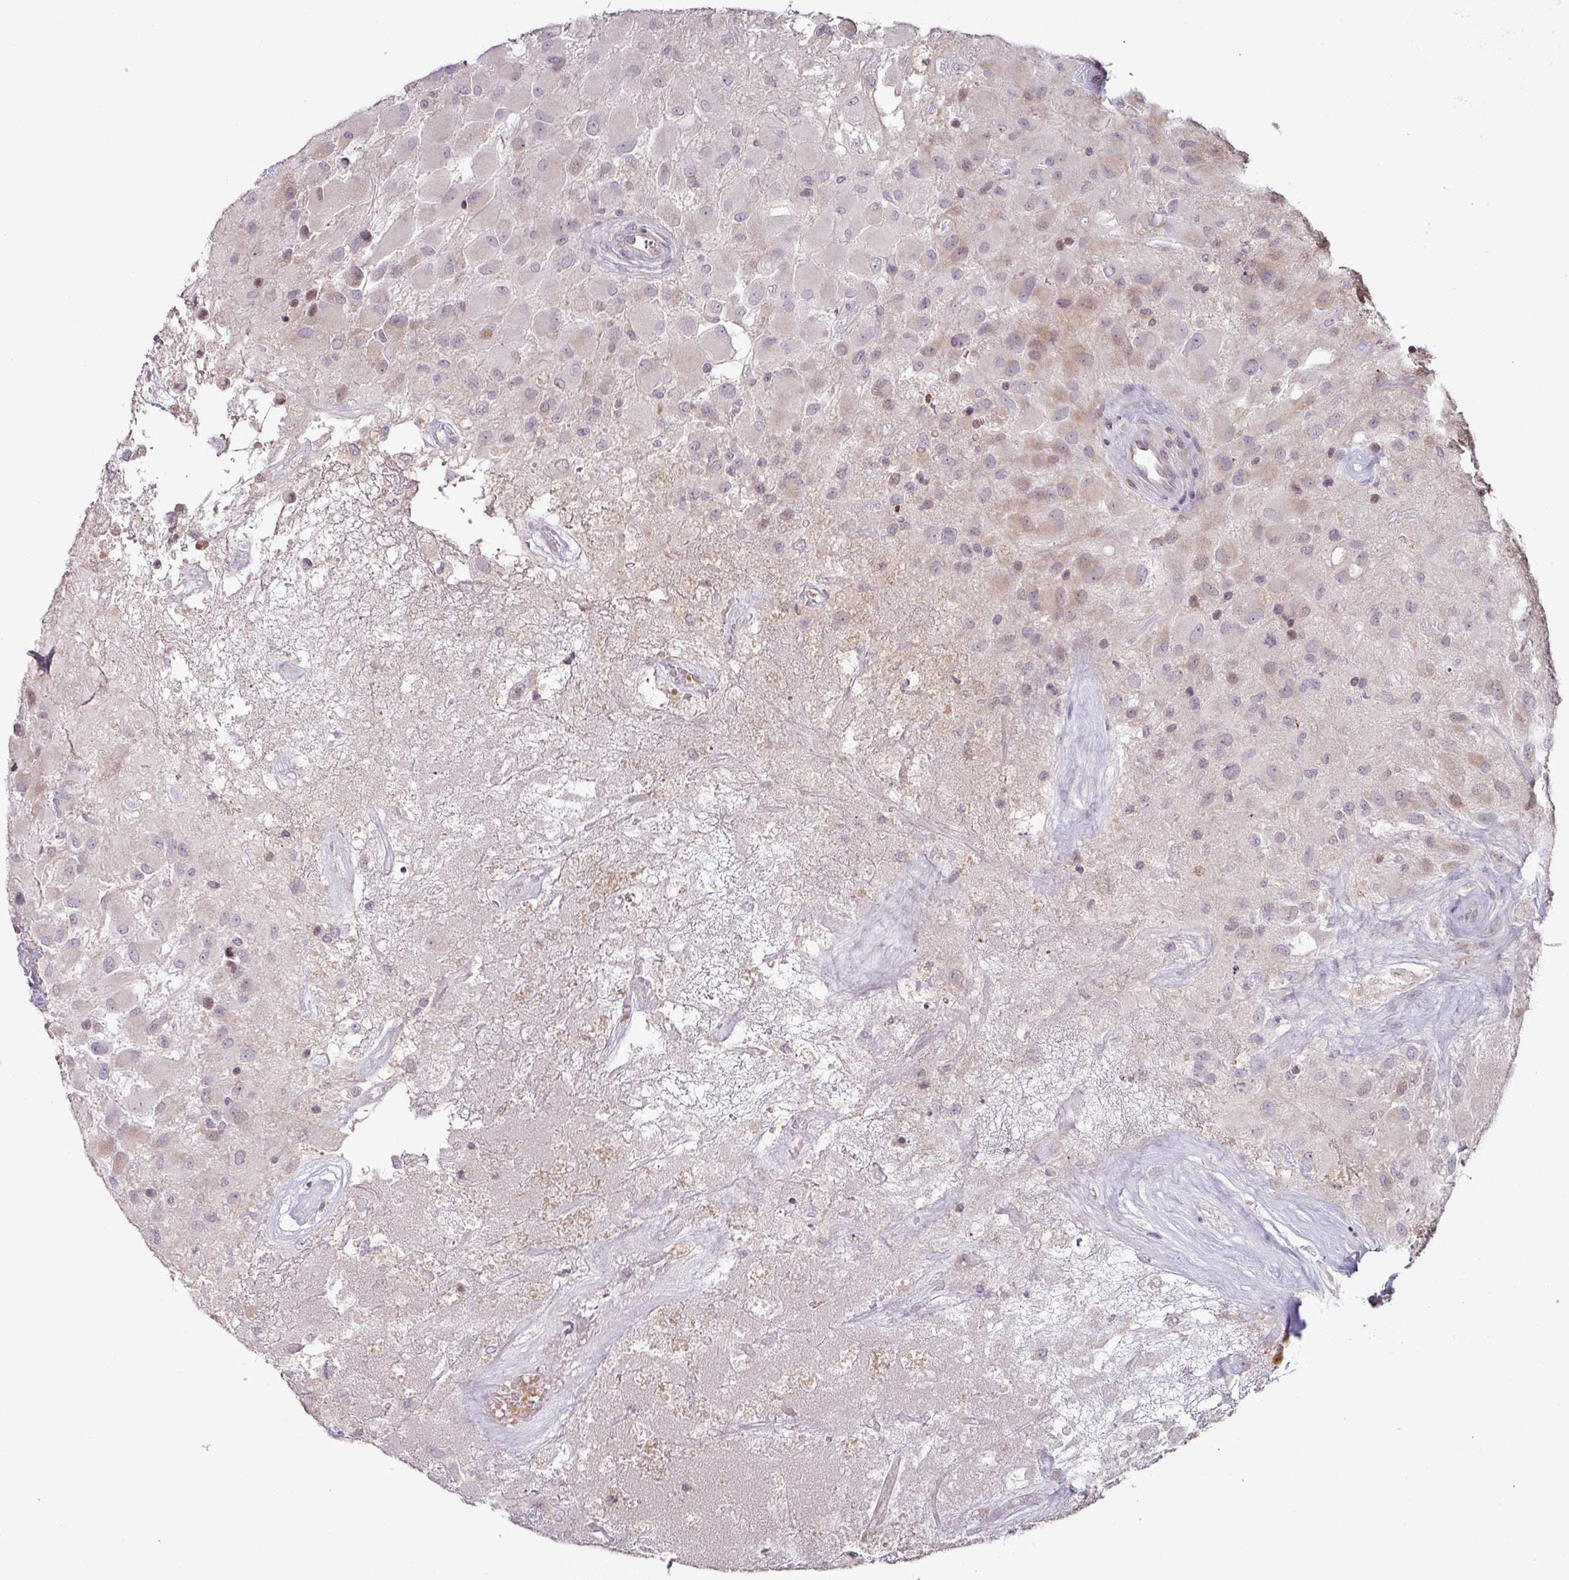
{"staining": {"intensity": "moderate", "quantity": "<25%", "location": "cytoplasmic/membranous,nuclear"}, "tissue": "glioma", "cell_type": "Tumor cells", "image_type": "cancer", "snomed": [{"axis": "morphology", "description": "Glioma, malignant, High grade"}, {"axis": "topography", "description": "Brain"}], "caption": "An immunohistochemistry histopathology image of tumor tissue is shown. Protein staining in brown labels moderate cytoplasmic/membranous and nuclear positivity in malignant glioma (high-grade) within tumor cells.", "gene": "SLC5A10", "patient": {"sex": "female", "age": 67}}